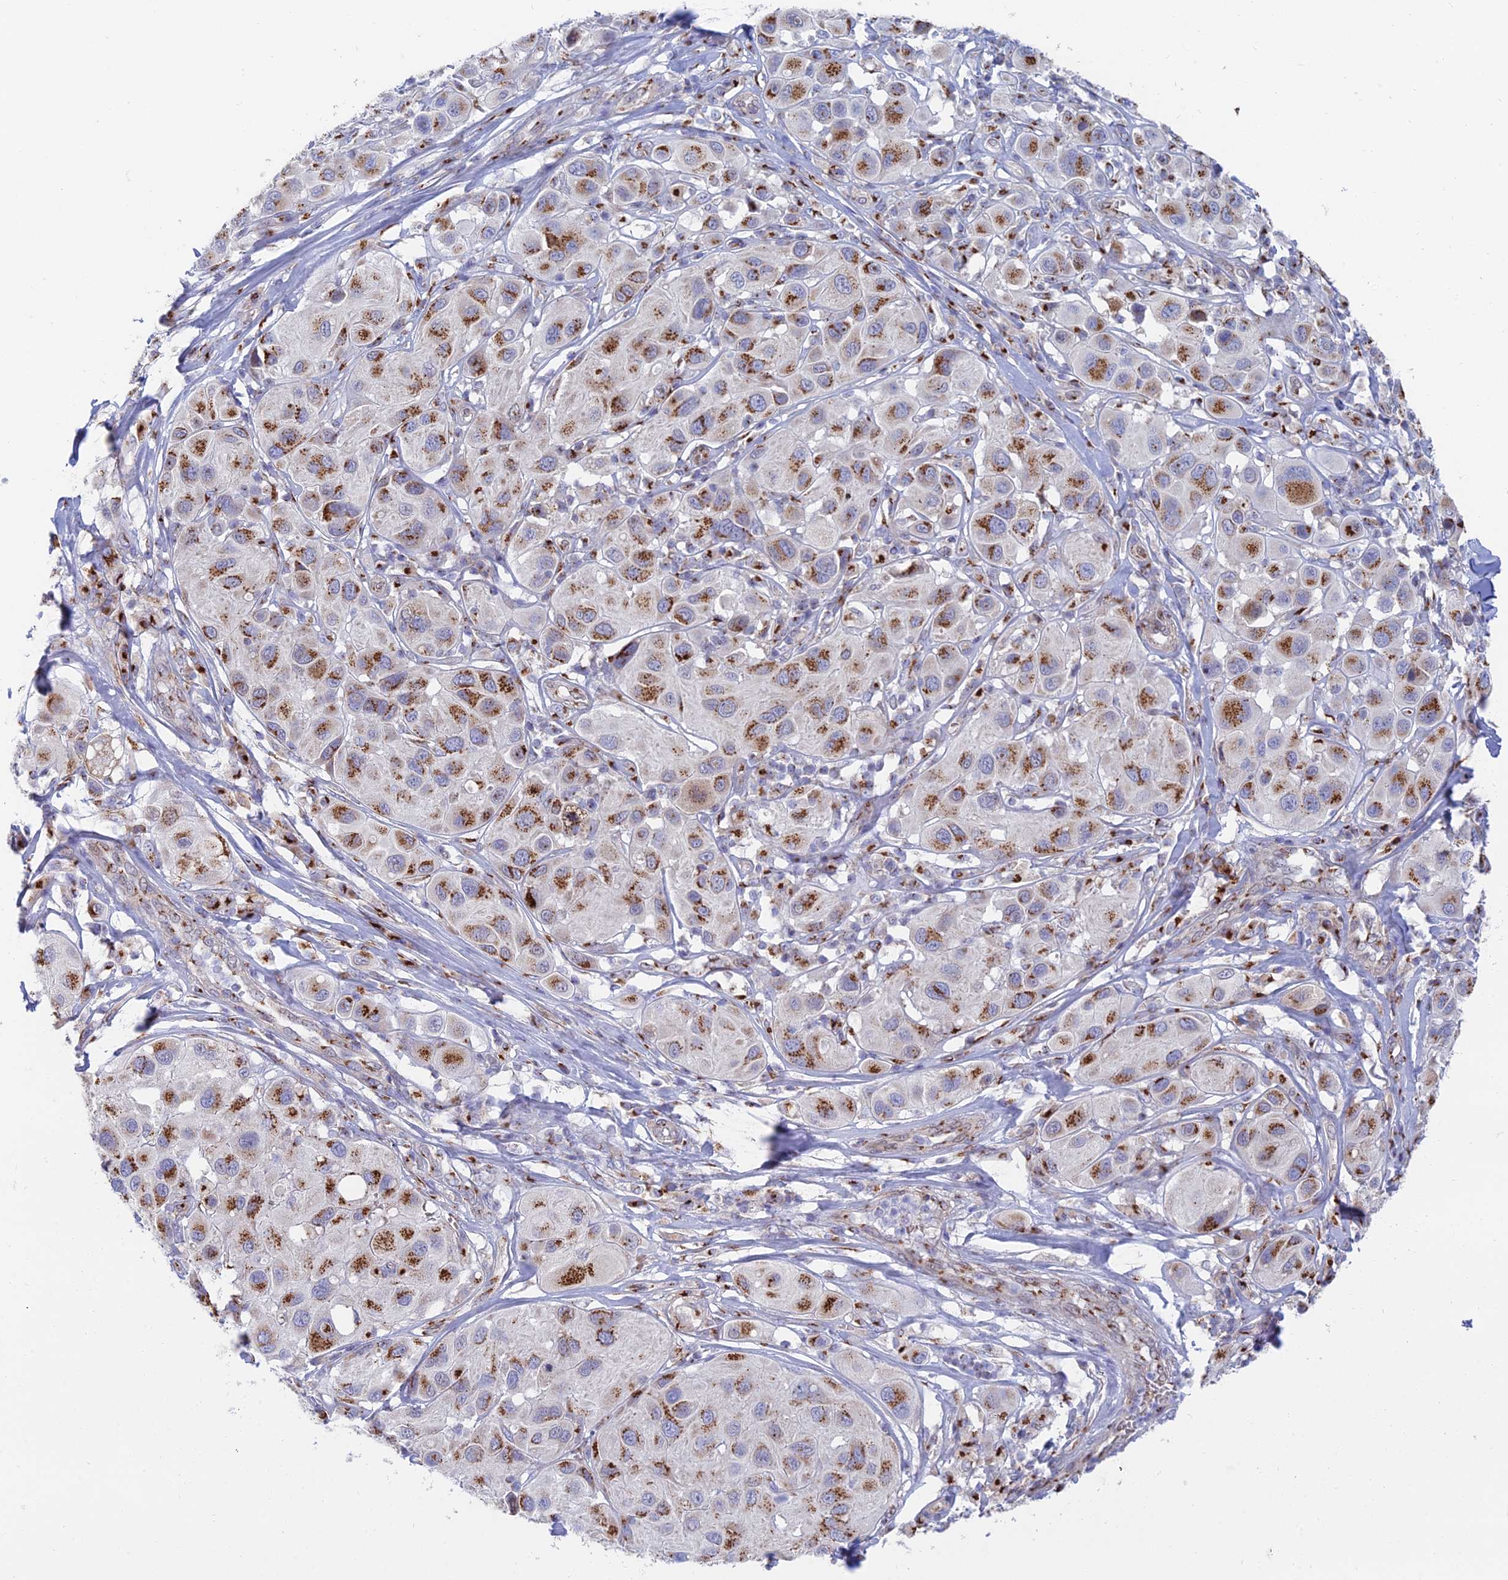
{"staining": {"intensity": "moderate", "quantity": ">75%", "location": "cytoplasmic/membranous"}, "tissue": "melanoma", "cell_type": "Tumor cells", "image_type": "cancer", "snomed": [{"axis": "morphology", "description": "Malignant melanoma, Metastatic site"}, {"axis": "topography", "description": "Skin"}], "caption": "A histopathology image of human malignant melanoma (metastatic site) stained for a protein reveals moderate cytoplasmic/membranous brown staining in tumor cells. The staining is performed using DAB (3,3'-diaminobenzidine) brown chromogen to label protein expression. The nuclei are counter-stained blue using hematoxylin.", "gene": "HS2ST1", "patient": {"sex": "male", "age": 41}}